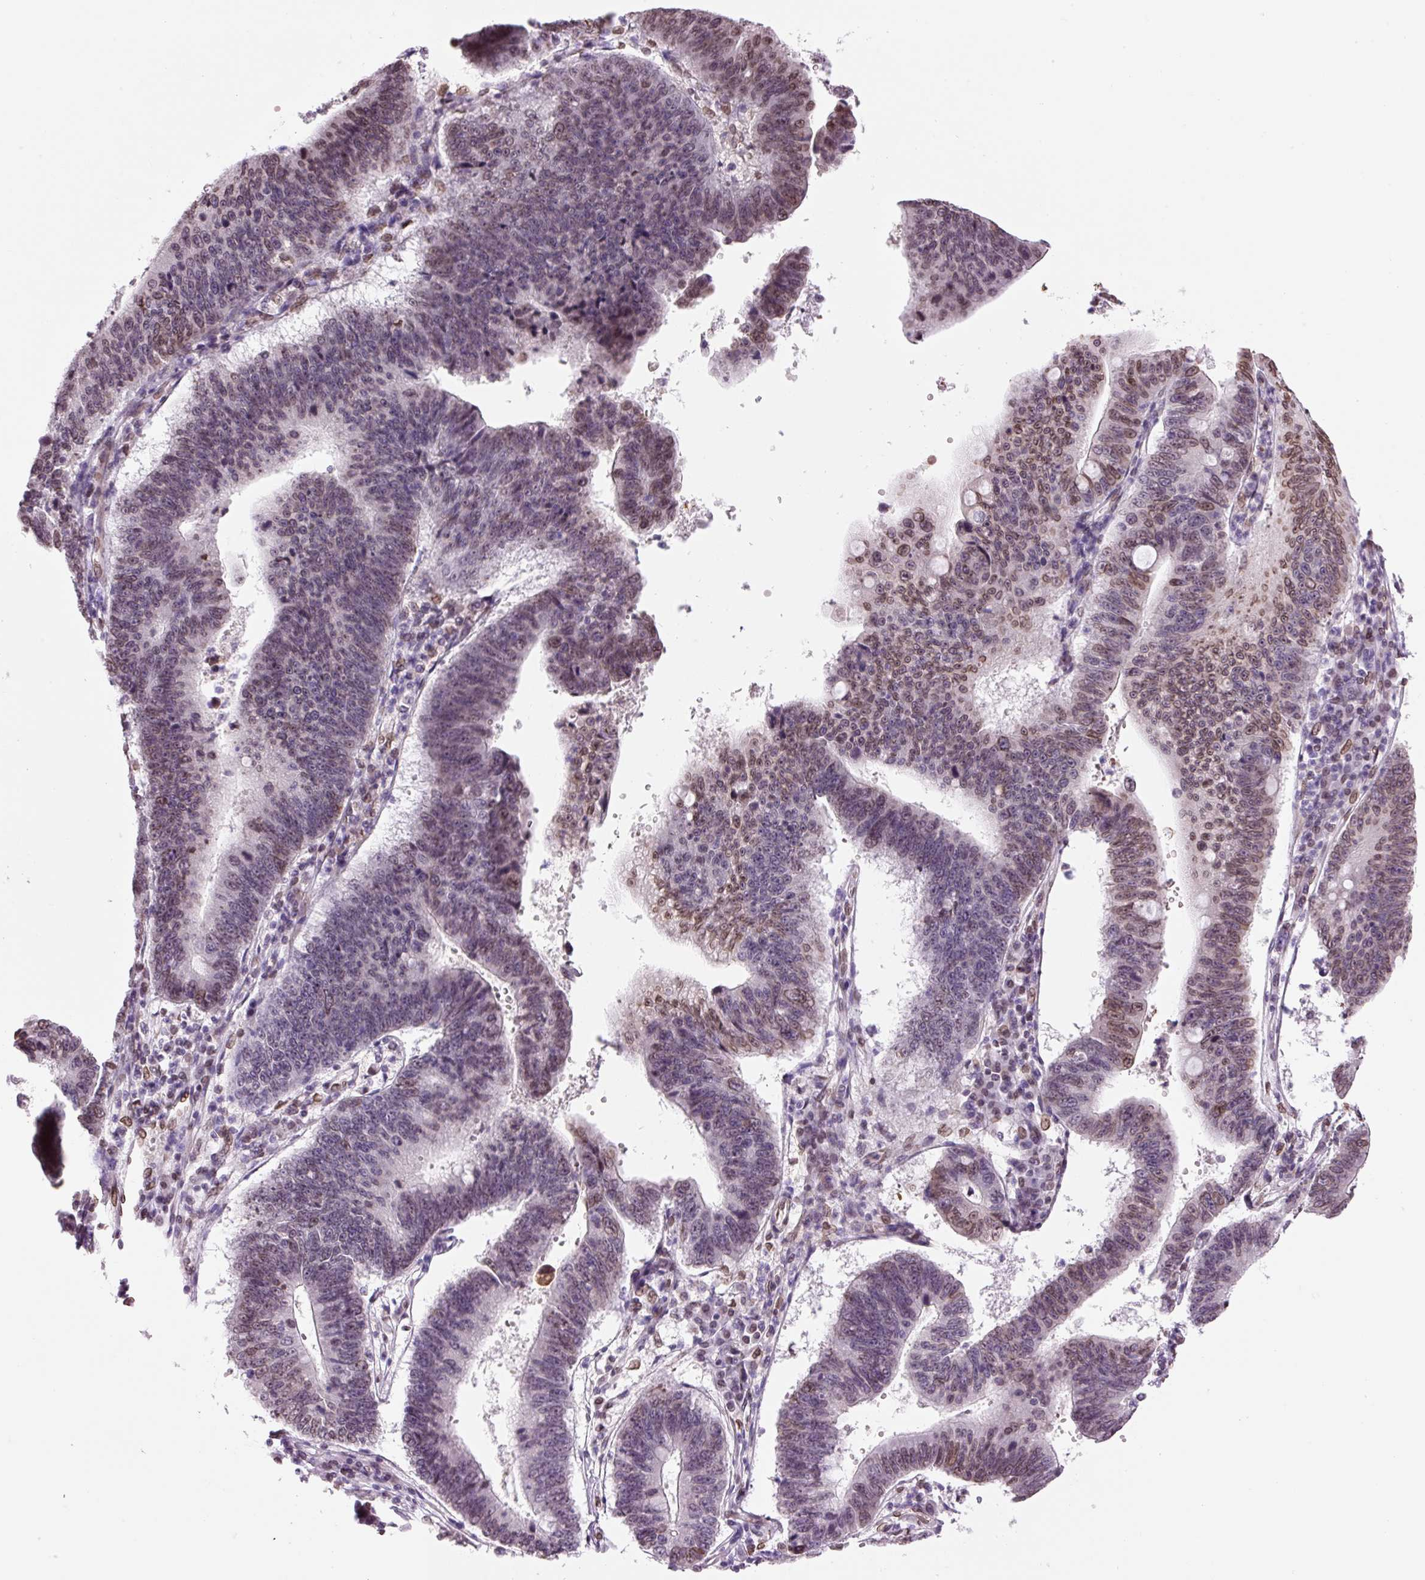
{"staining": {"intensity": "moderate", "quantity": "25%-75%", "location": "cytoplasmic/membranous,nuclear"}, "tissue": "stomach cancer", "cell_type": "Tumor cells", "image_type": "cancer", "snomed": [{"axis": "morphology", "description": "Adenocarcinoma, NOS"}, {"axis": "topography", "description": "Stomach"}], "caption": "Stomach adenocarcinoma was stained to show a protein in brown. There is medium levels of moderate cytoplasmic/membranous and nuclear positivity in approximately 25%-75% of tumor cells. The staining was performed using DAB to visualize the protein expression in brown, while the nuclei were stained in blue with hematoxylin (Magnification: 20x).", "gene": "ZNF224", "patient": {"sex": "male", "age": 59}}